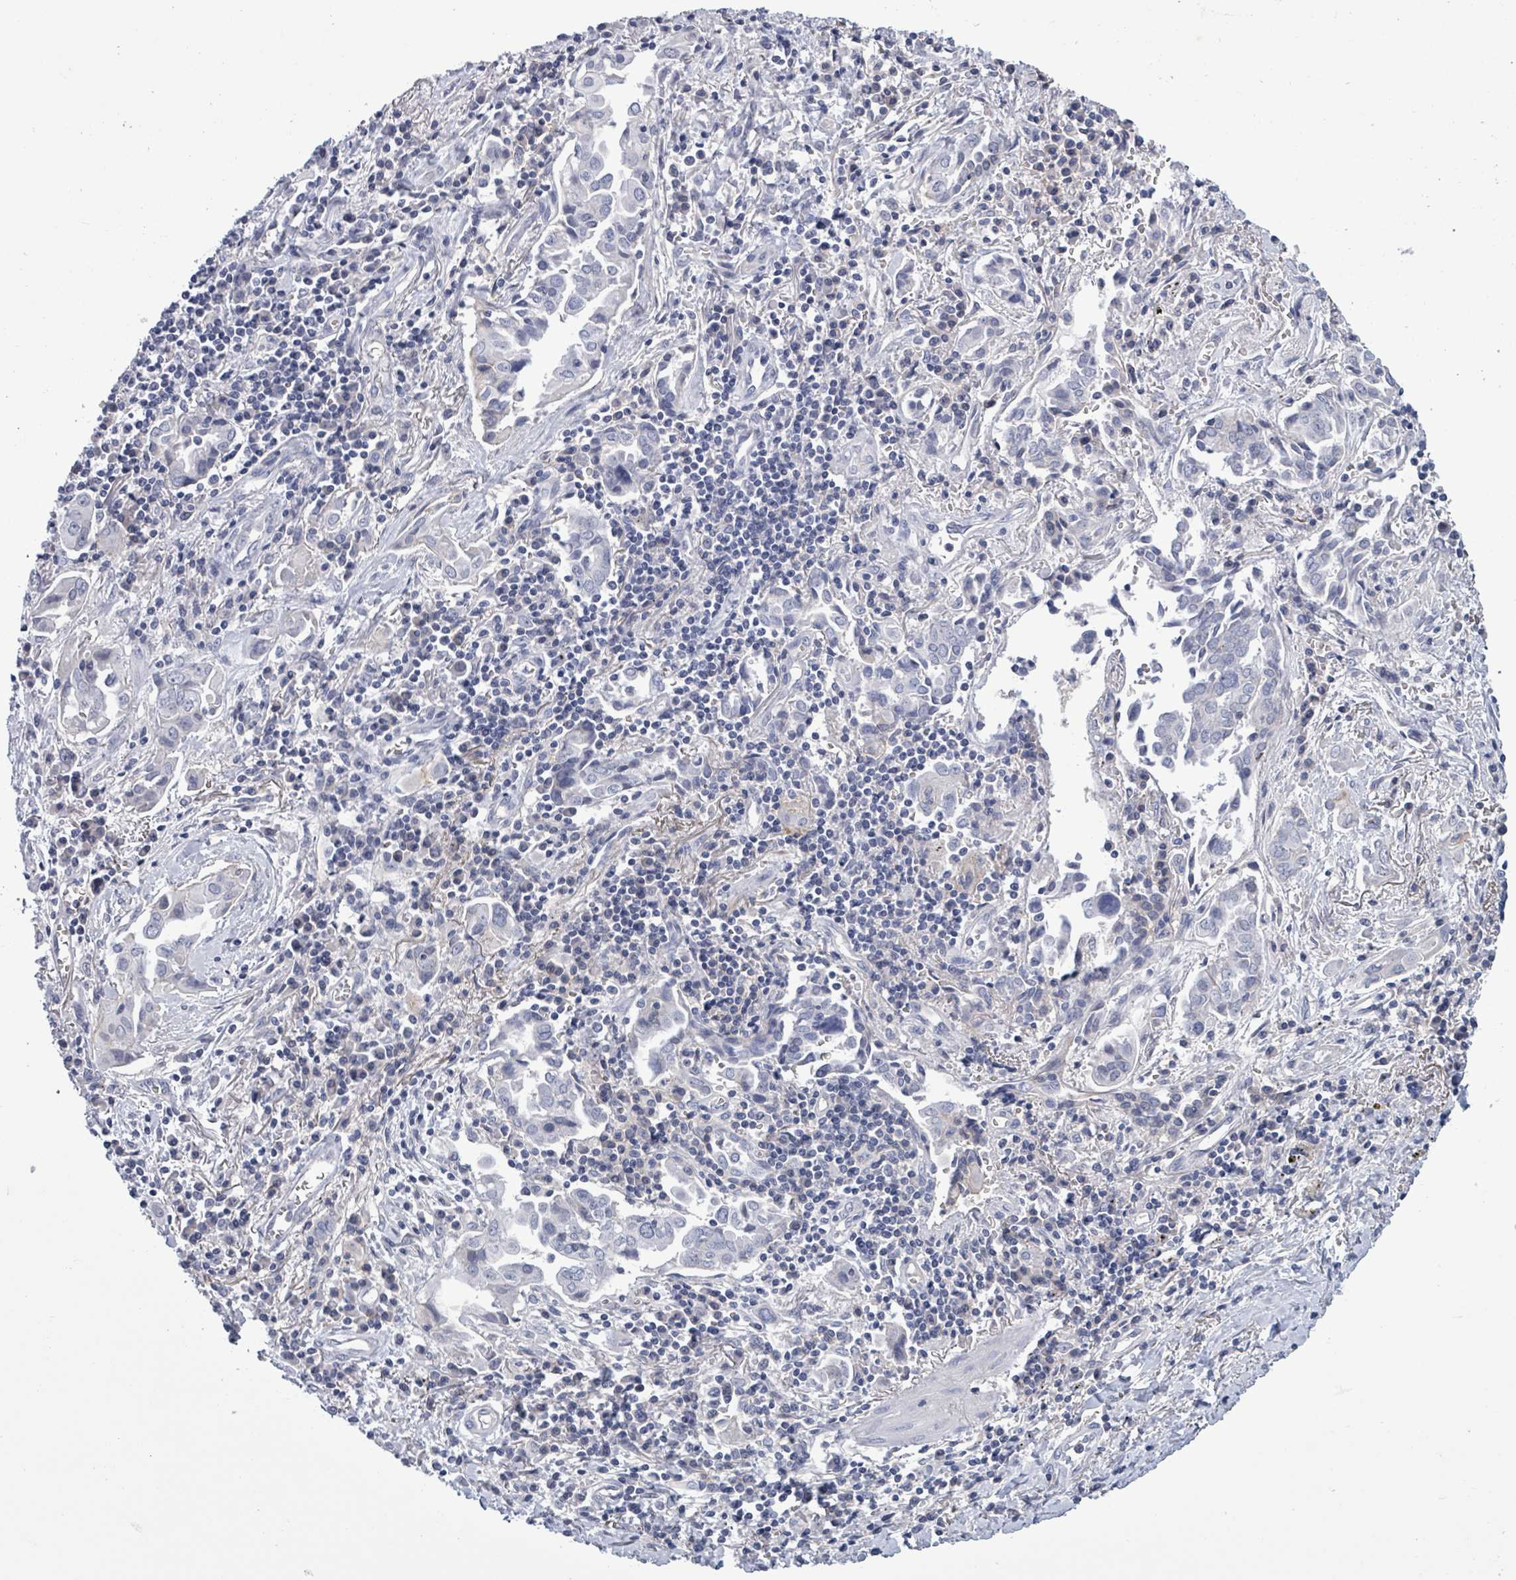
{"staining": {"intensity": "negative", "quantity": "none", "location": "none"}, "tissue": "lung cancer", "cell_type": "Tumor cells", "image_type": "cancer", "snomed": [{"axis": "morphology", "description": "Adenocarcinoma, NOS"}, {"axis": "topography", "description": "Lung"}], "caption": "IHC of adenocarcinoma (lung) reveals no expression in tumor cells. Nuclei are stained in blue.", "gene": "BSG", "patient": {"sex": "male", "age": 76}}